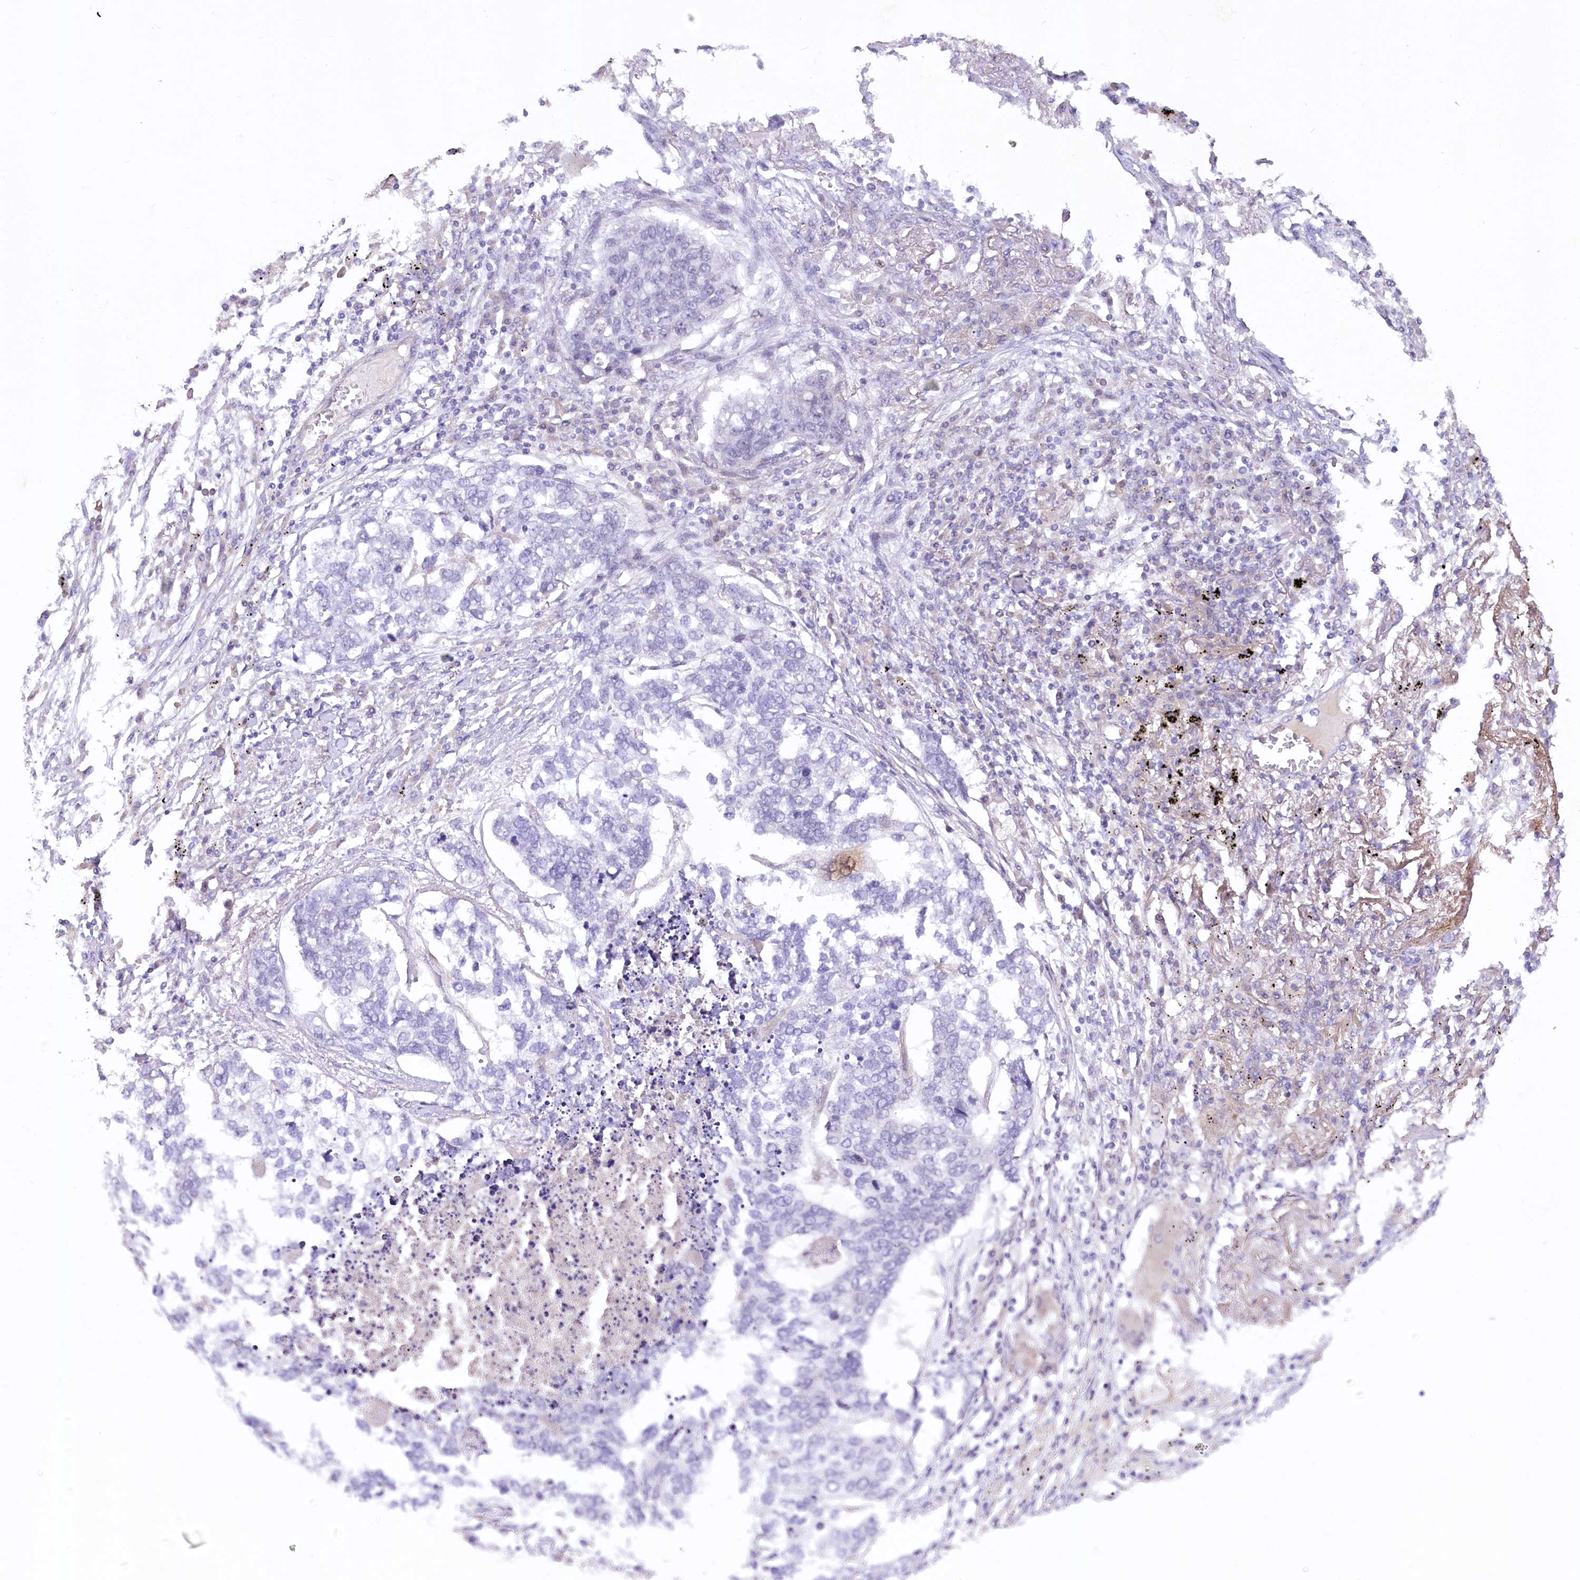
{"staining": {"intensity": "negative", "quantity": "none", "location": "none"}, "tissue": "lung cancer", "cell_type": "Tumor cells", "image_type": "cancer", "snomed": [{"axis": "morphology", "description": "Squamous cell carcinoma, NOS"}, {"axis": "topography", "description": "Lung"}], "caption": "Tumor cells are negative for protein expression in human squamous cell carcinoma (lung). The staining was performed using DAB to visualize the protein expression in brown, while the nuclei were stained in blue with hematoxylin (Magnification: 20x).", "gene": "EFHC2", "patient": {"sex": "female", "age": 63}}